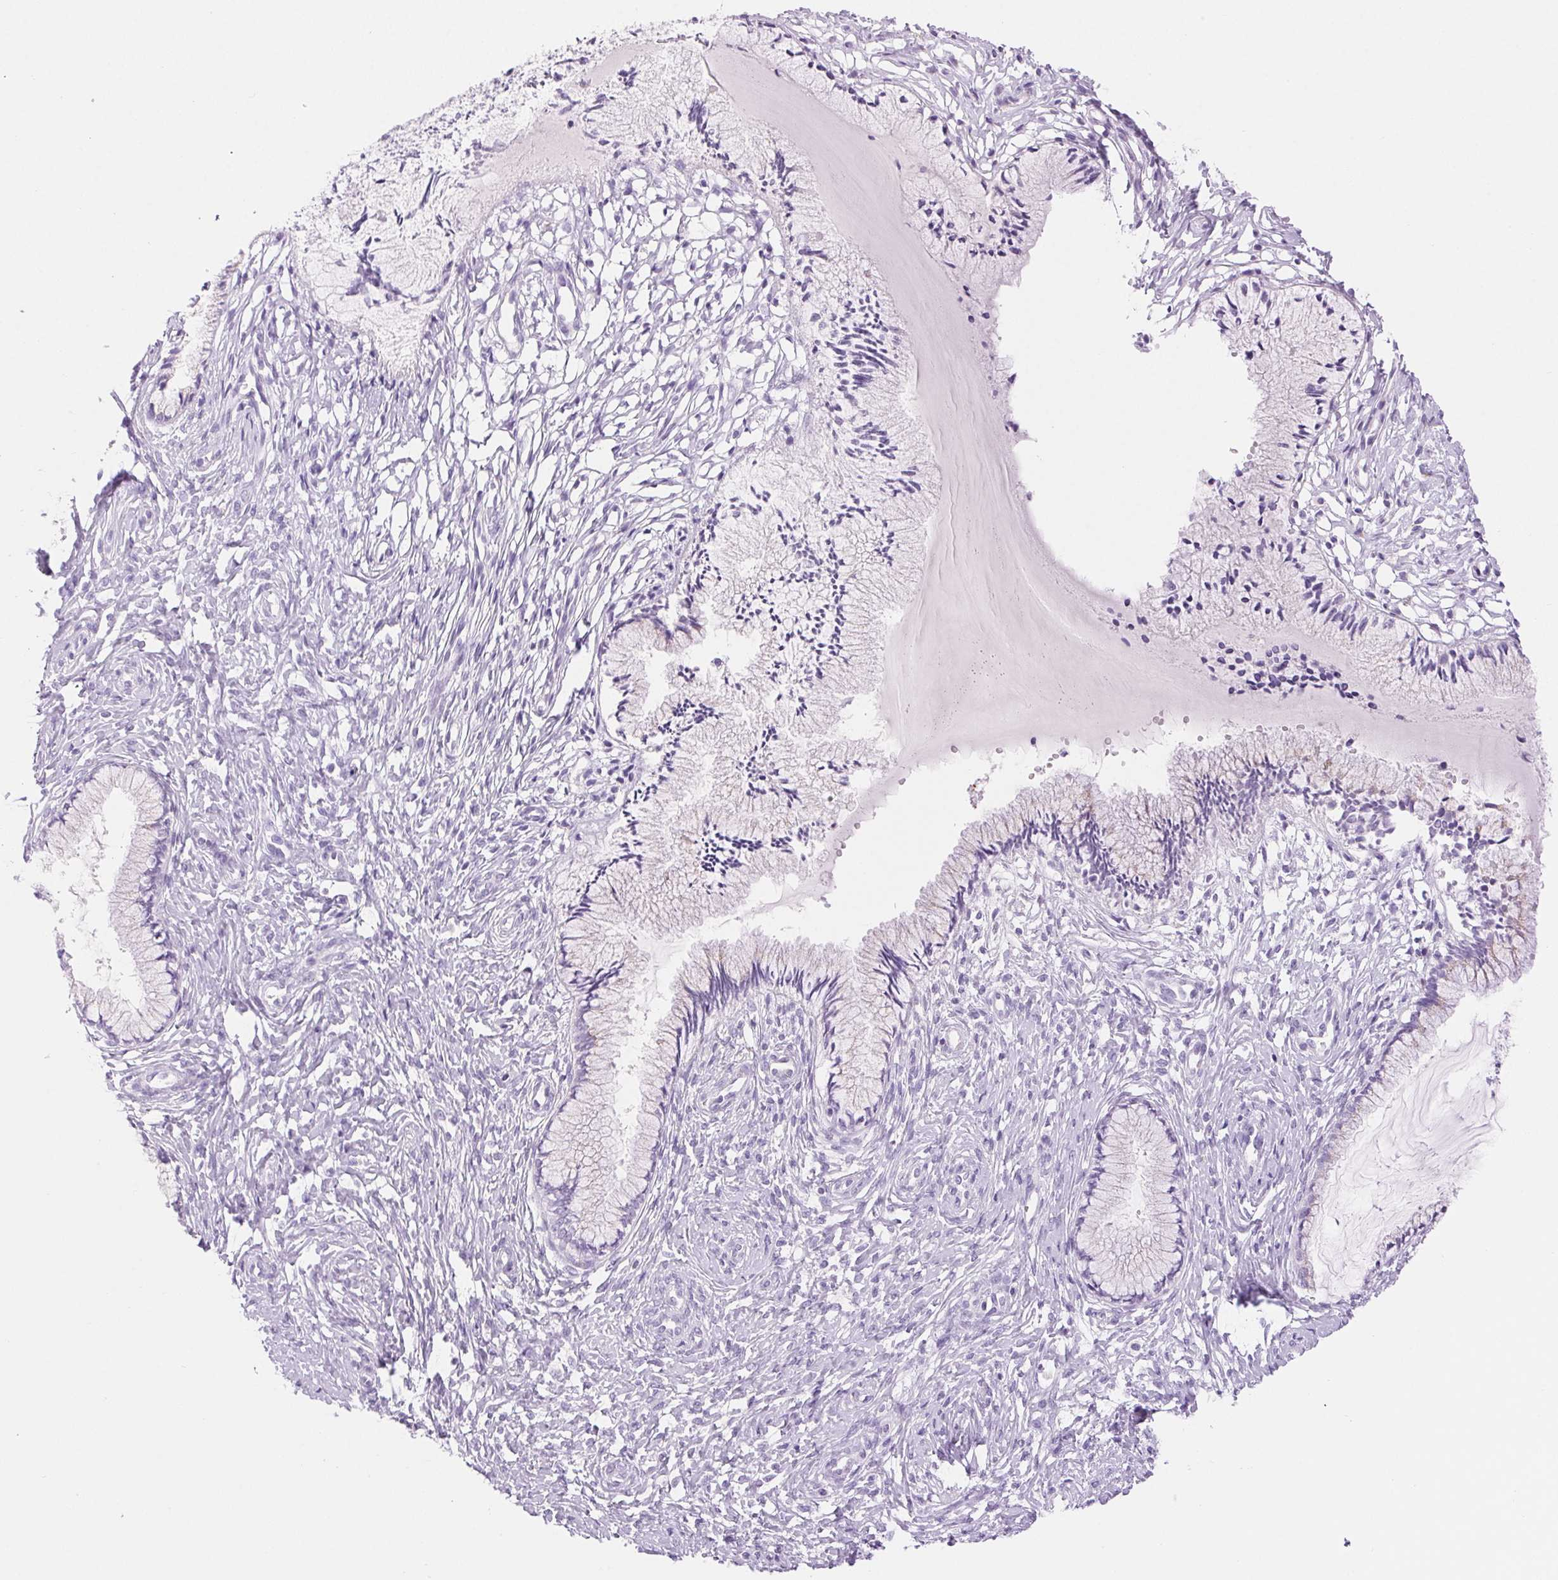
{"staining": {"intensity": "negative", "quantity": "none", "location": "none"}, "tissue": "cervix", "cell_type": "Glandular cells", "image_type": "normal", "snomed": [{"axis": "morphology", "description": "Normal tissue, NOS"}, {"axis": "topography", "description": "Cervix"}], "caption": "Immunohistochemistry micrograph of unremarkable cervix: human cervix stained with DAB (3,3'-diaminobenzidine) exhibits no significant protein staining in glandular cells.", "gene": "SERPINB3", "patient": {"sex": "female", "age": 37}}